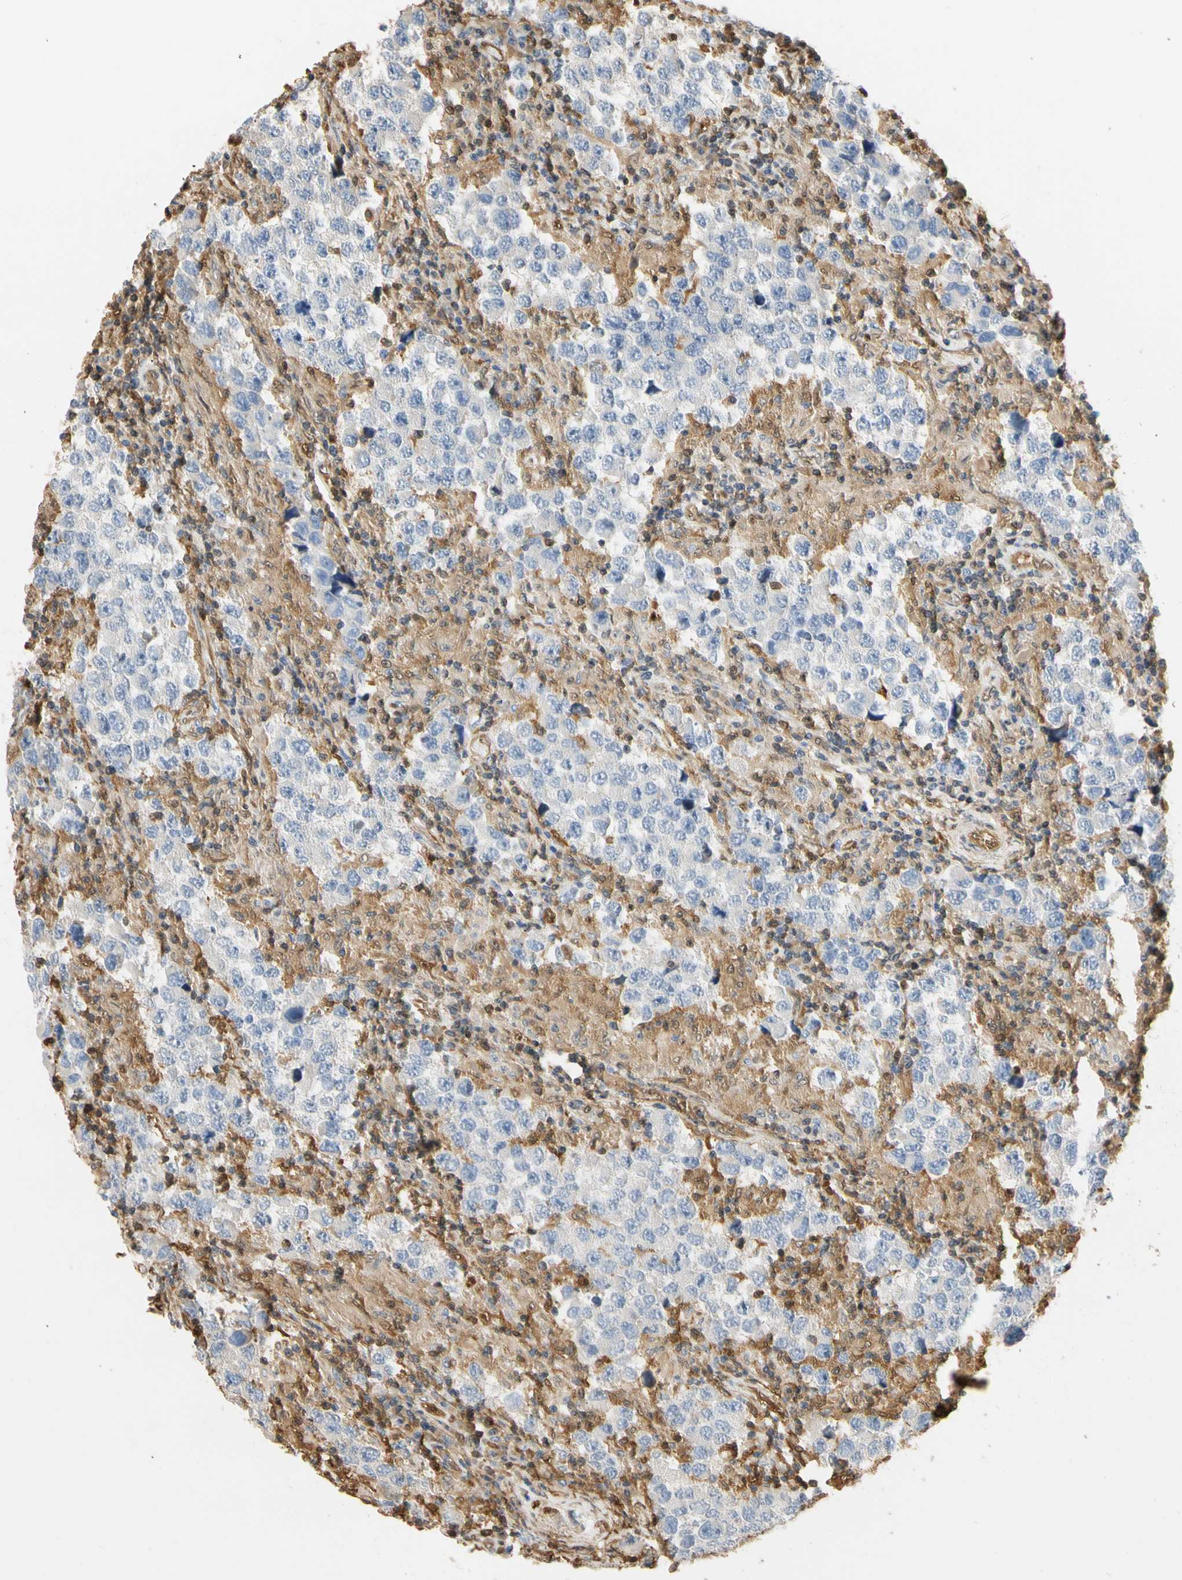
{"staining": {"intensity": "negative", "quantity": "none", "location": "none"}, "tissue": "testis cancer", "cell_type": "Tumor cells", "image_type": "cancer", "snomed": [{"axis": "morphology", "description": "Carcinoma, Embryonal, NOS"}, {"axis": "topography", "description": "Testis"}], "caption": "Immunohistochemical staining of human testis cancer exhibits no significant positivity in tumor cells.", "gene": "S100A6", "patient": {"sex": "male", "age": 21}}